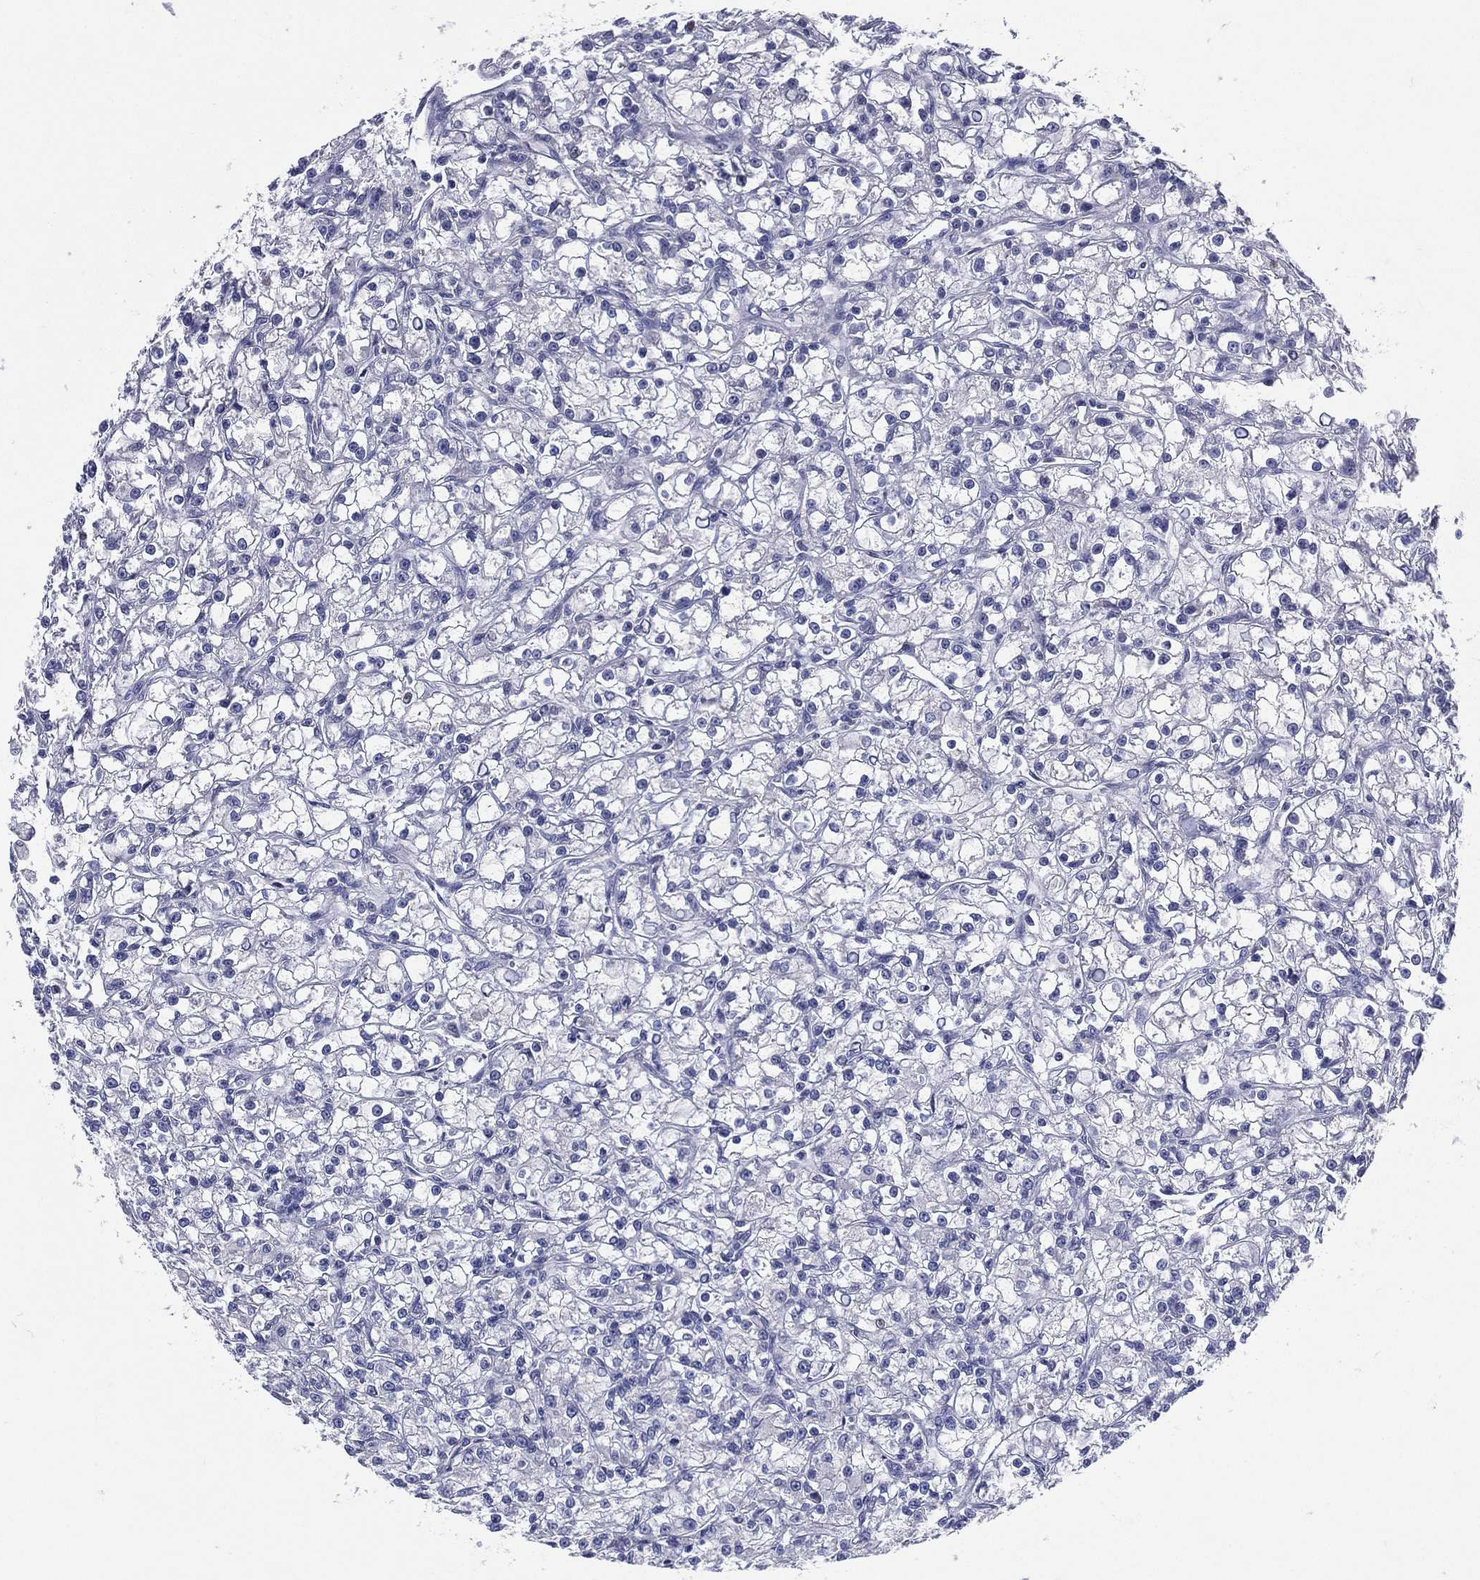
{"staining": {"intensity": "negative", "quantity": "none", "location": "none"}, "tissue": "renal cancer", "cell_type": "Tumor cells", "image_type": "cancer", "snomed": [{"axis": "morphology", "description": "Adenocarcinoma, NOS"}, {"axis": "topography", "description": "Kidney"}], "caption": "Immunohistochemistry (IHC) histopathology image of renal cancer stained for a protein (brown), which reveals no staining in tumor cells.", "gene": "TGM1", "patient": {"sex": "female", "age": 59}}